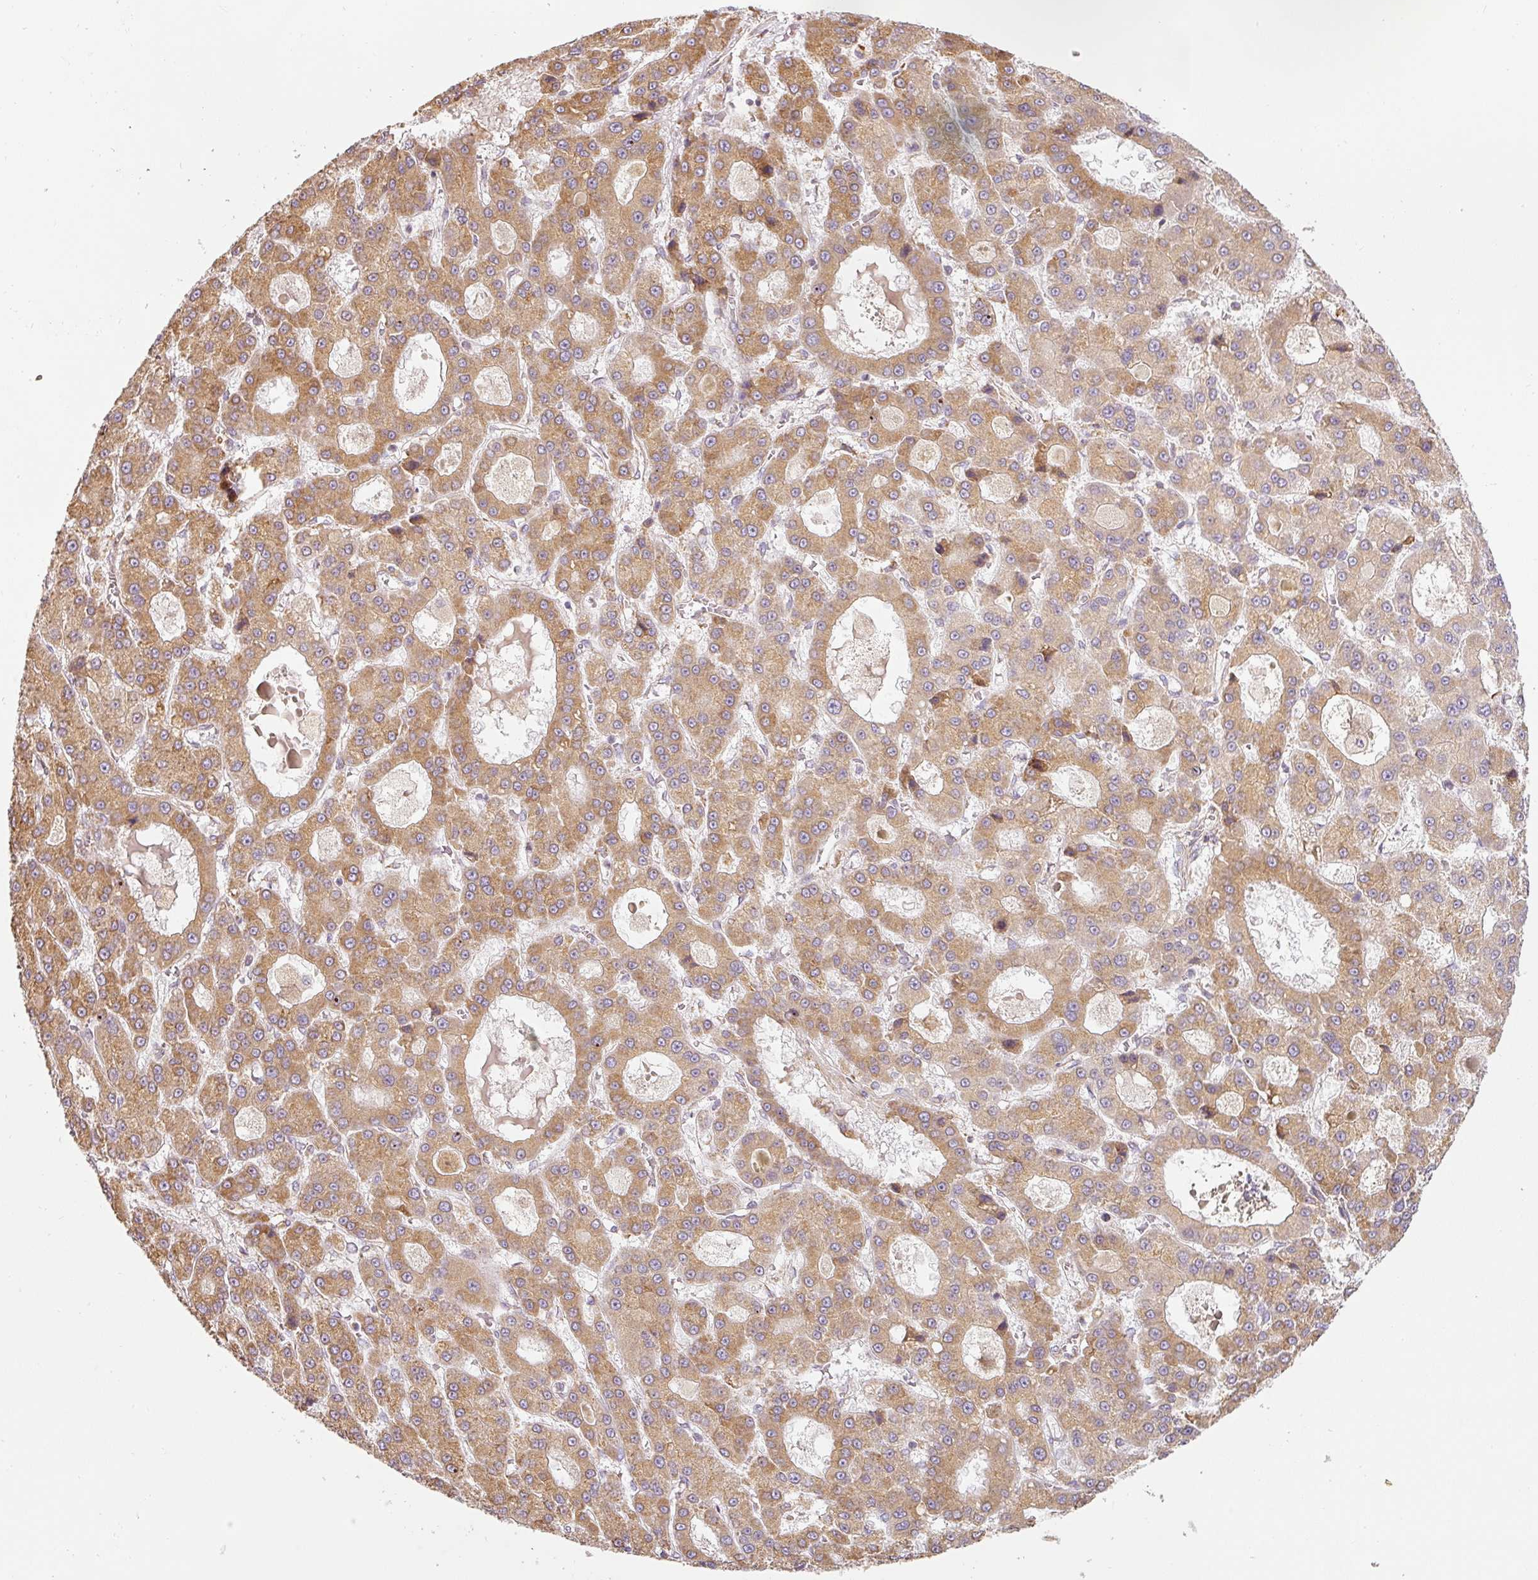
{"staining": {"intensity": "moderate", "quantity": ">75%", "location": "cytoplasmic/membranous"}, "tissue": "liver cancer", "cell_type": "Tumor cells", "image_type": "cancer", "snomed": [{"axis": "morphology", "description": "Carcinoma, Hepatocellular, NOS"}, {"axis": "topography", "description": "Liver"}], "caption": "Liver hepatocellular carcinoma stained with IHC reveals moderate cytoplasmic/membranous staining in about >75% of tumor cells.", "gene": "MORN4", "patient": {"sex": "male", "age": 70}}